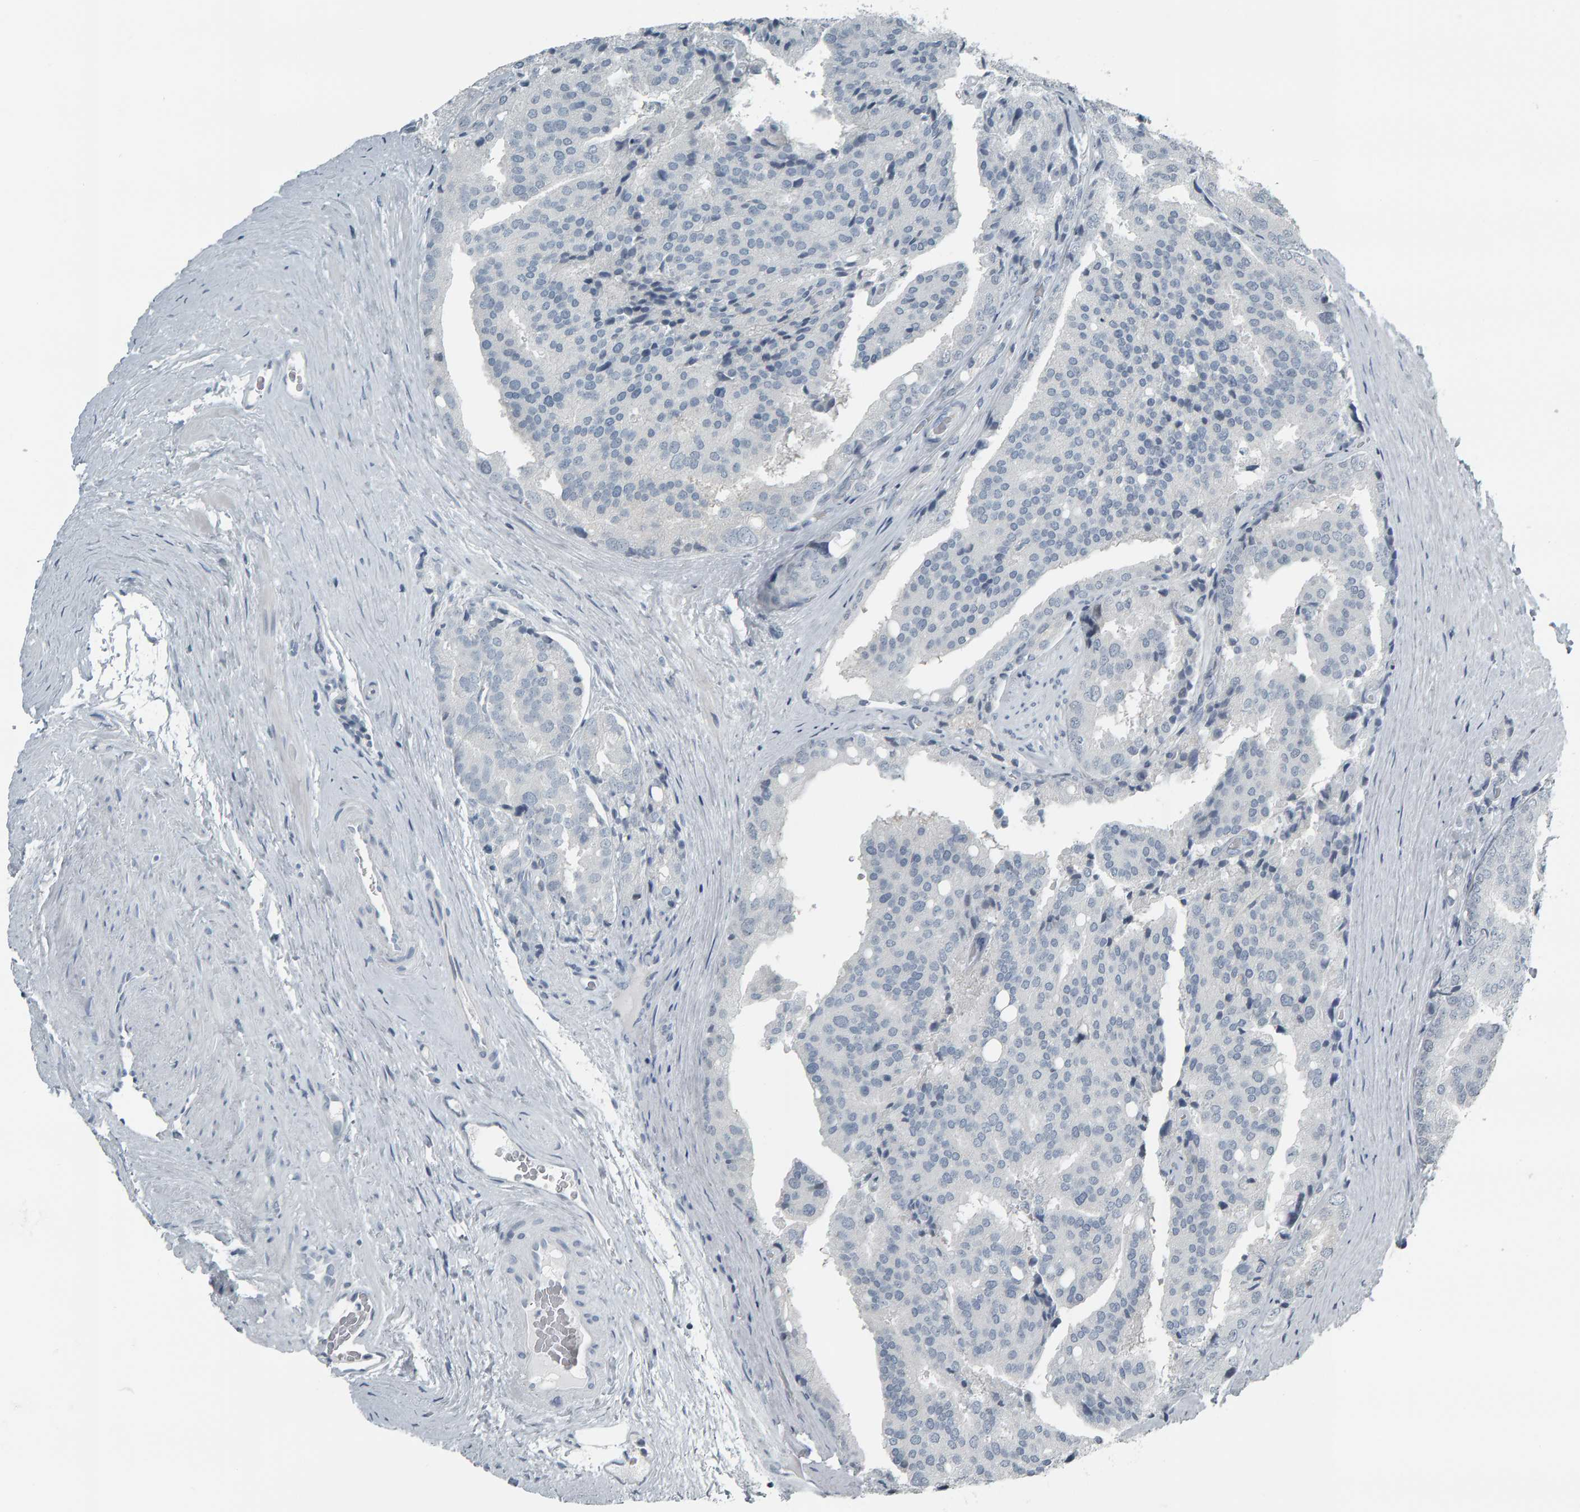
{"staining": {"intensity": "negative", "quantity": "none", "location": "none"}, "tissue": "prostate cancer", "cell_type": "Tumor cells", "image_type": "cancer", "snomed": [{"axis": "morphology", "description": "Adenocarcinoma, High grade"}, {"axis": "topography", "description": "Prostate"}], "caption": "DAB (3,3'-diaminobenzidine) immunohistochemical staining of human high-grade adenocarcinoma (prostate) shows no significant staining in tumor cells.", "gene": "PYY", "patient": {"sex": "male", "age": 50}}